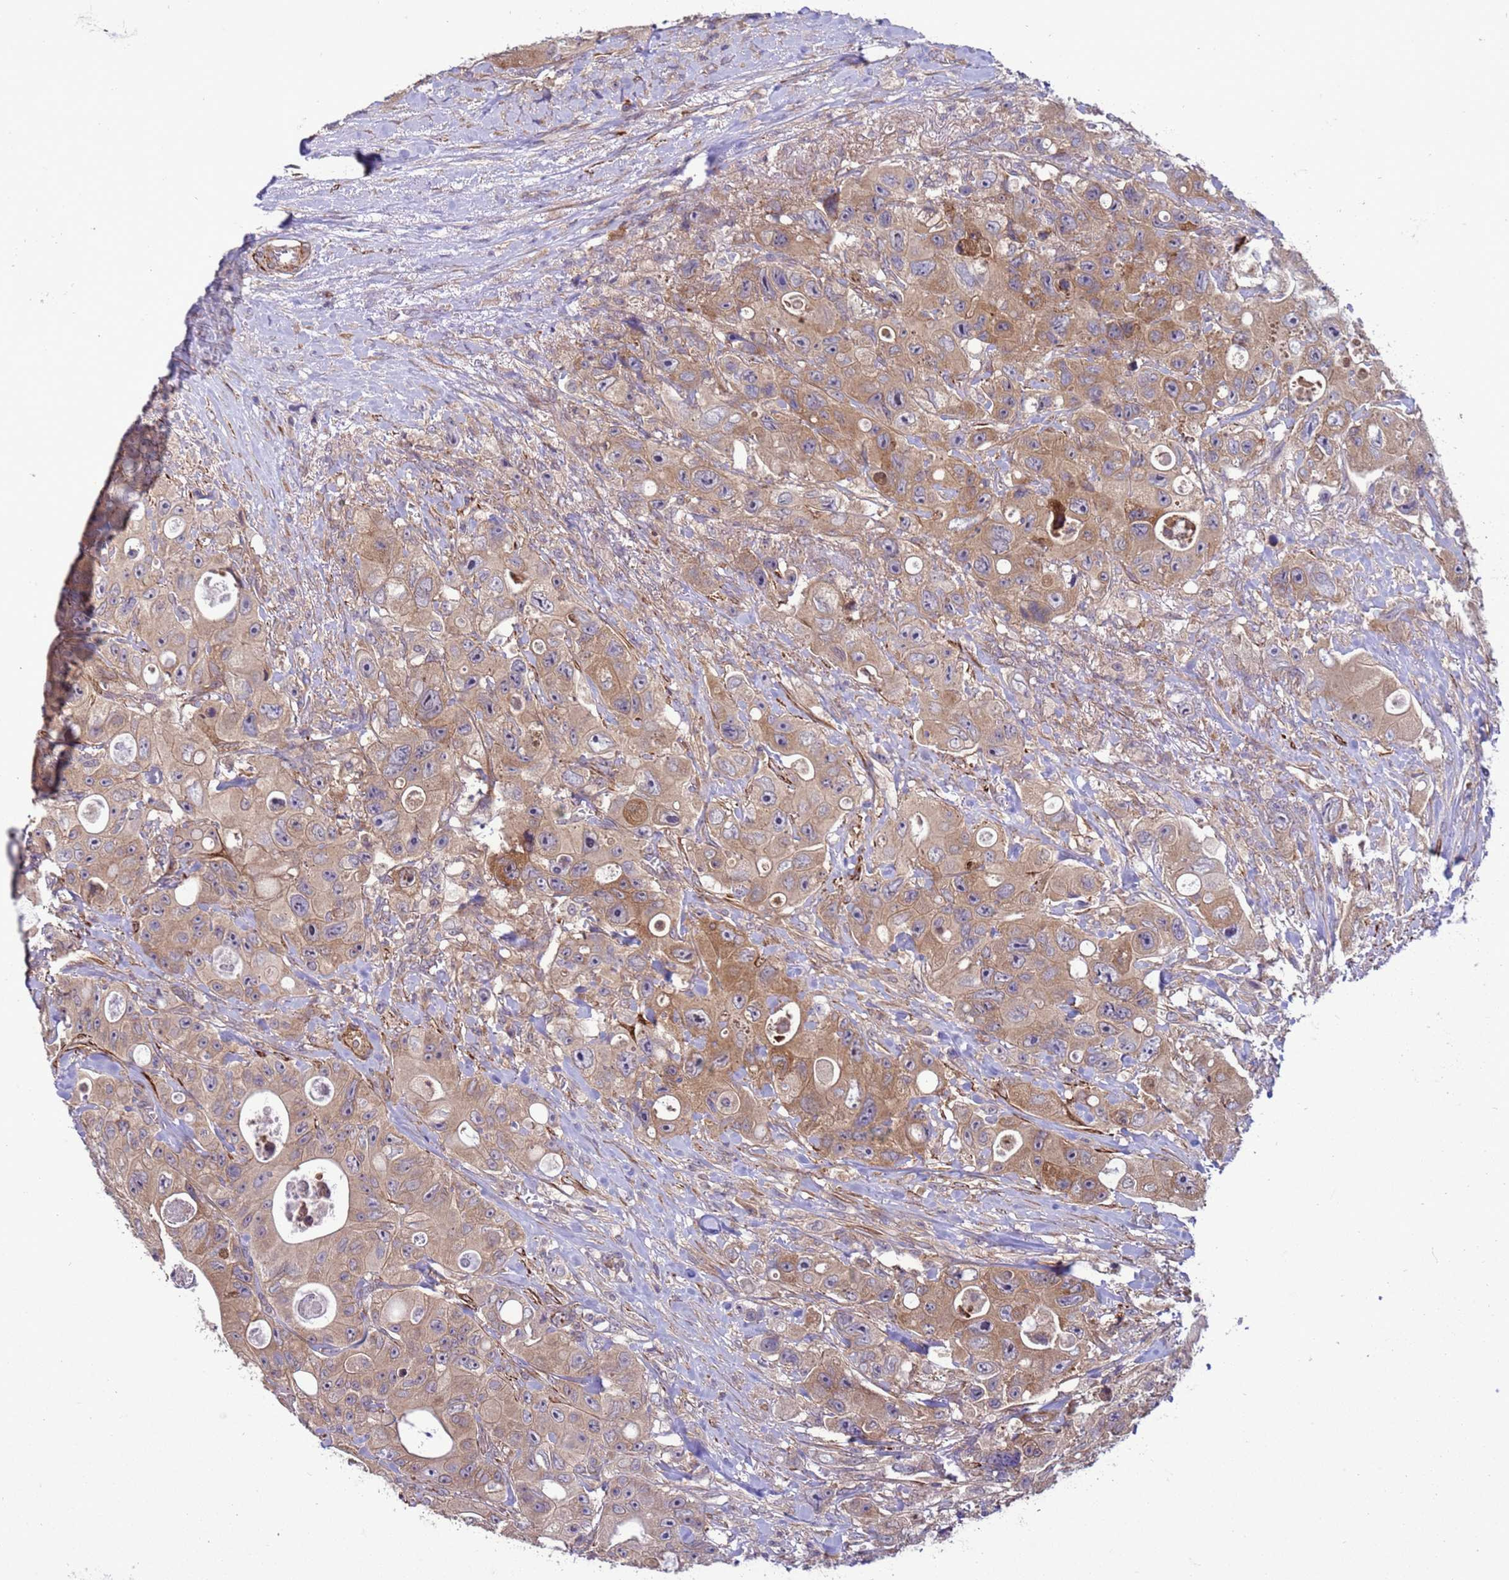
{"staining": {"intensity": "moderate", "quantity": "25%-75%", "location": "cytoplasmic/membranous"}, "tissue": "colorectal cancer", "cell_type": "Tumor cells", "image_type": "cancer", "snomed": [{"axis": "morphology", "description": "Adenocarcinoma, NOS"}, {"axis": "topography", "description": "Colon"}], "caption": "About 25%-75% of tumor cells in human colorectal cancer show moderate cytoplasmic/membranous protein expression as visualized by brown immunohistochemical staining.", "gene": "GEN1", "patient": {"sex": "female", "age": 46}}